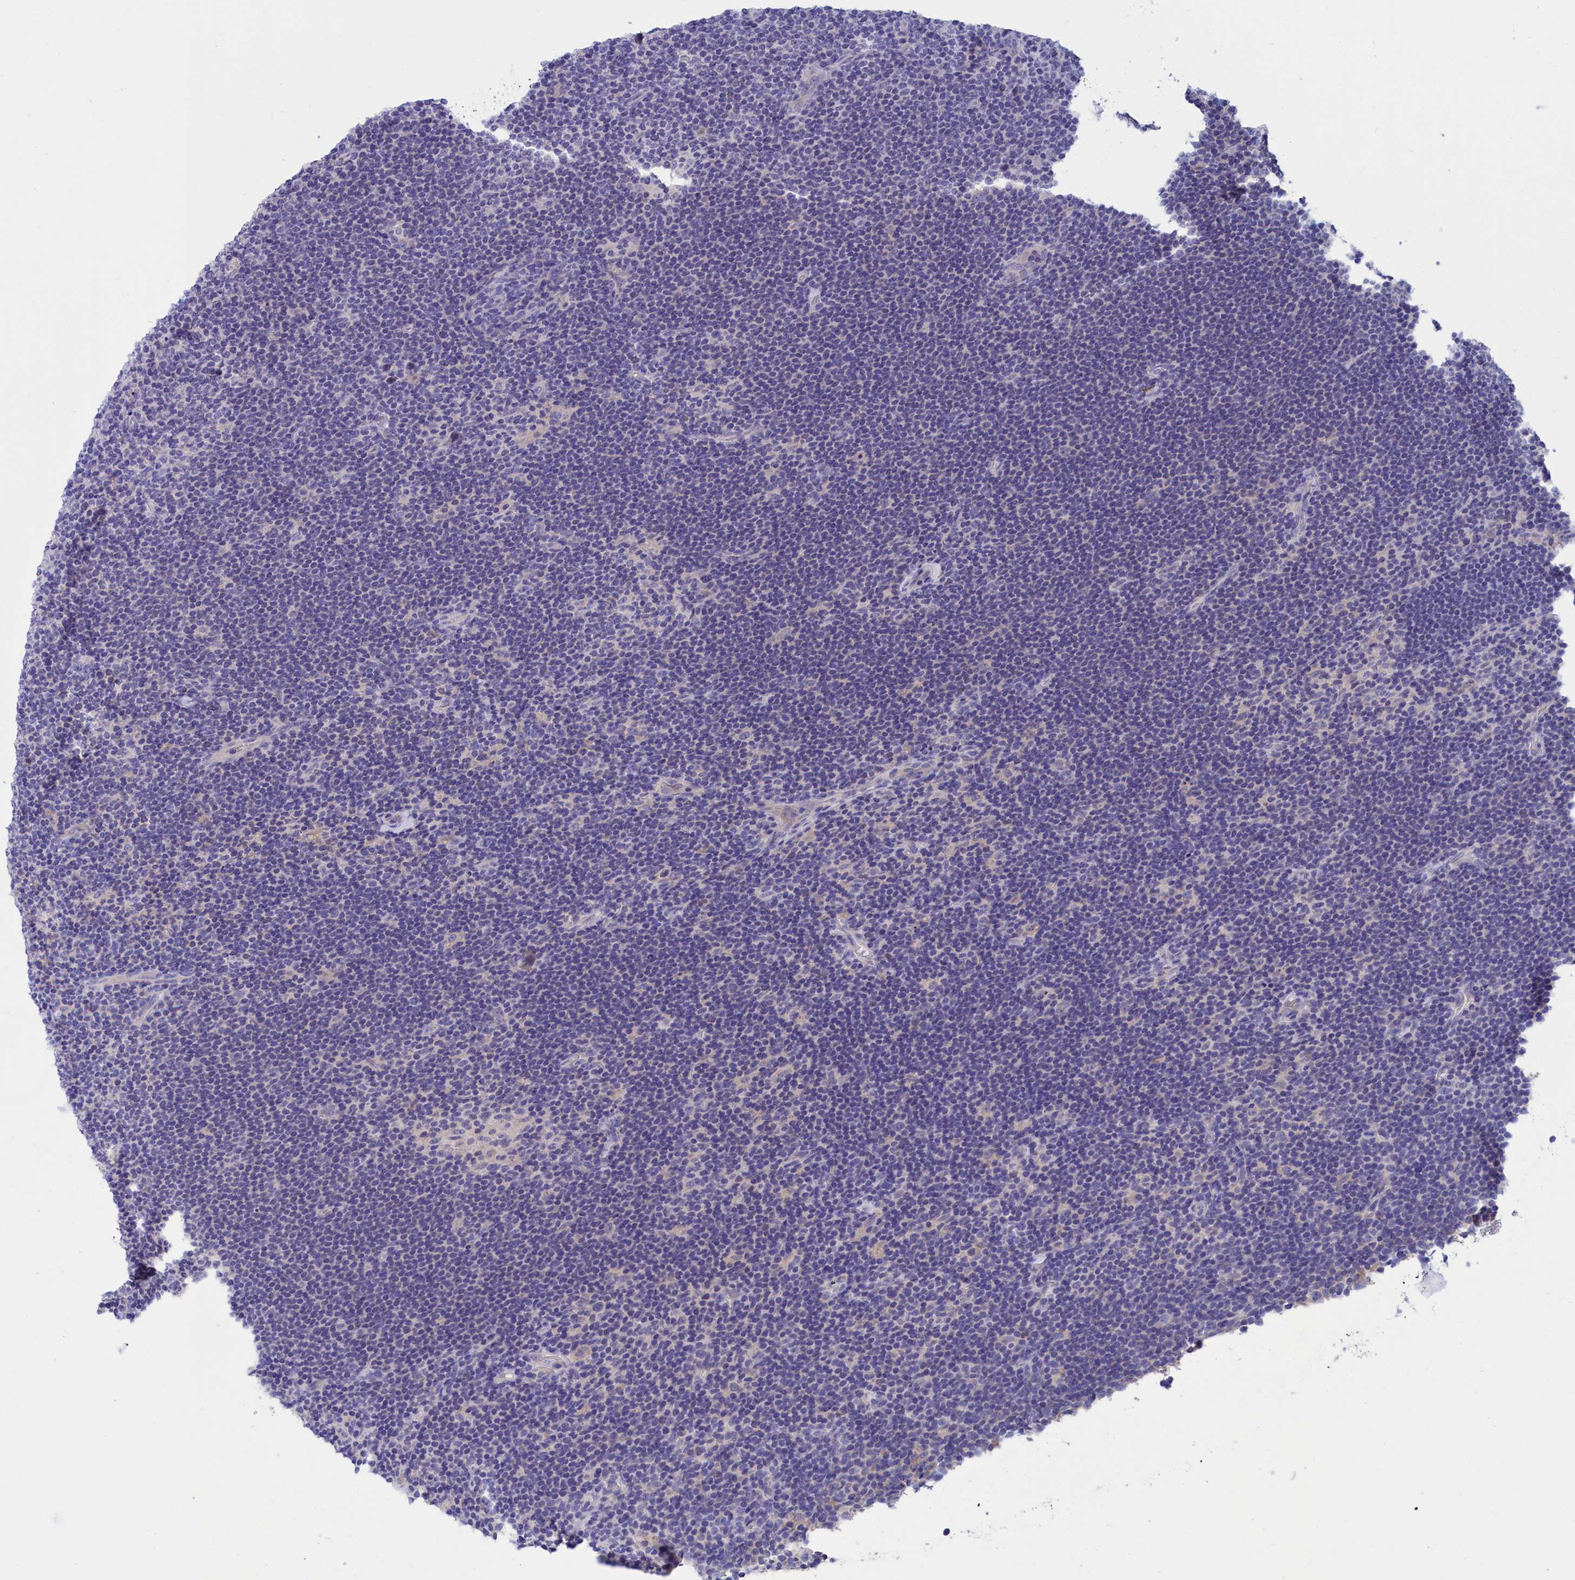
{"staining": {"intensity": "negative", "quantity": "none", "location": "none"}, "tissue": "lymphoma", "cell_type": "Tumor cells", "image_type": "cancer", "snomed": [{"axis": "morphology", "description": "Hodgkin's disease, NOS"}, {"axis": "topography", "description": "Lymph node"}], "caption": "IHC of Hodgkin's disease exhibits no positivity in tumor cells. (DAB (3,3'-diaminobenzidine) IHC visualized using brightfield microscopy, high magnification).", "gene": "VPS35L", "patient": {"sex": "female", "age": 57}}